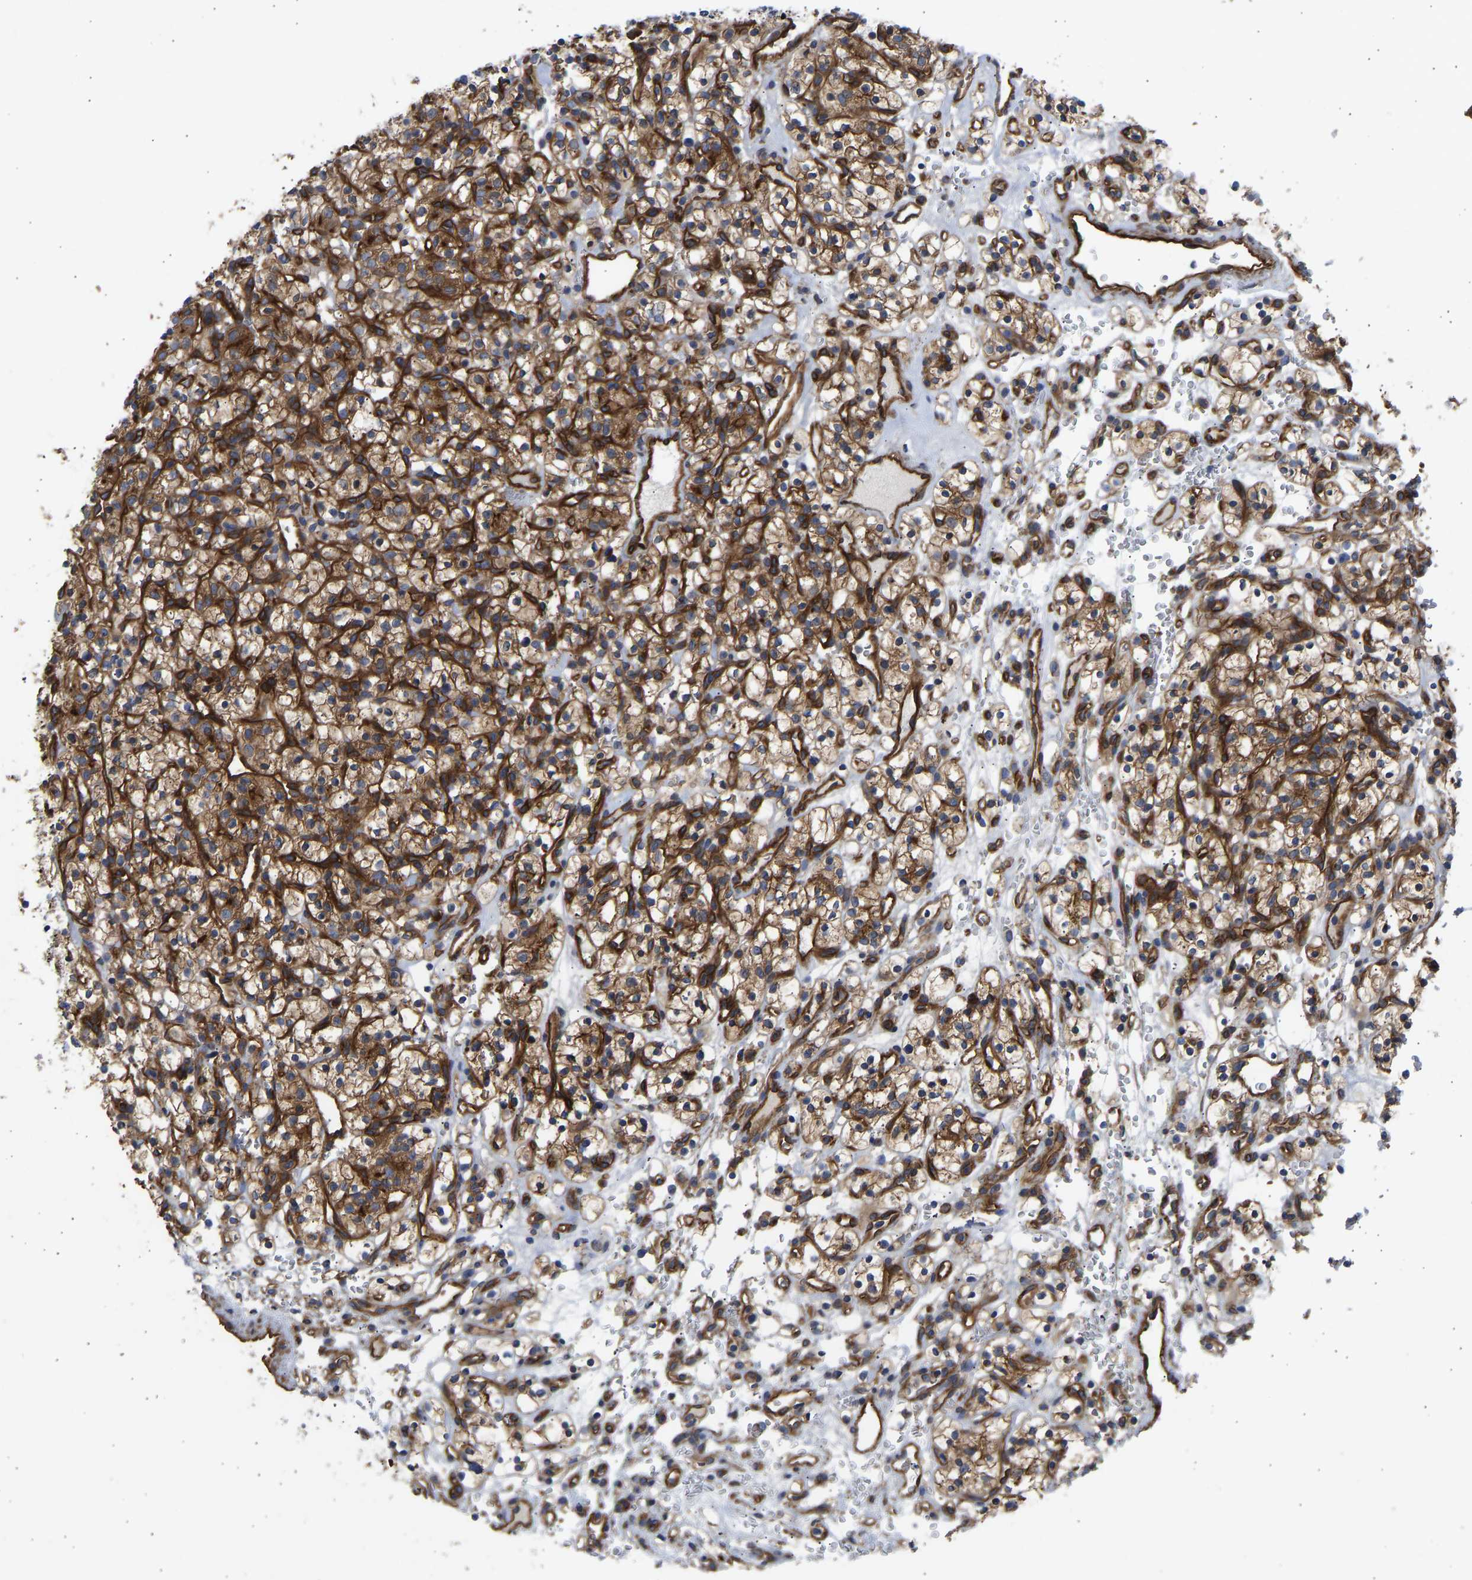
{"staining": {"intensity": "moderate", "quantity": ">75%", "location": "cytoplasmic/membranous"}, "tissue": "renal cancer", "cell_type": "Tumor cells", "image_type": "cancer", "snomed": [{"axis": "morphology", "description": "Adenocarcinoma, NOS"}, {"axis": "topography", "description": "Kidney"}], "caption": "Renal cancer stained with DAB immunohistochemistry reveals medium levels of moderate cytoplasmic/membranous staining in approximately >75% of tumor cells.", "gene": "MYO1C", "patient": {"sex": "female", "age": 57}}